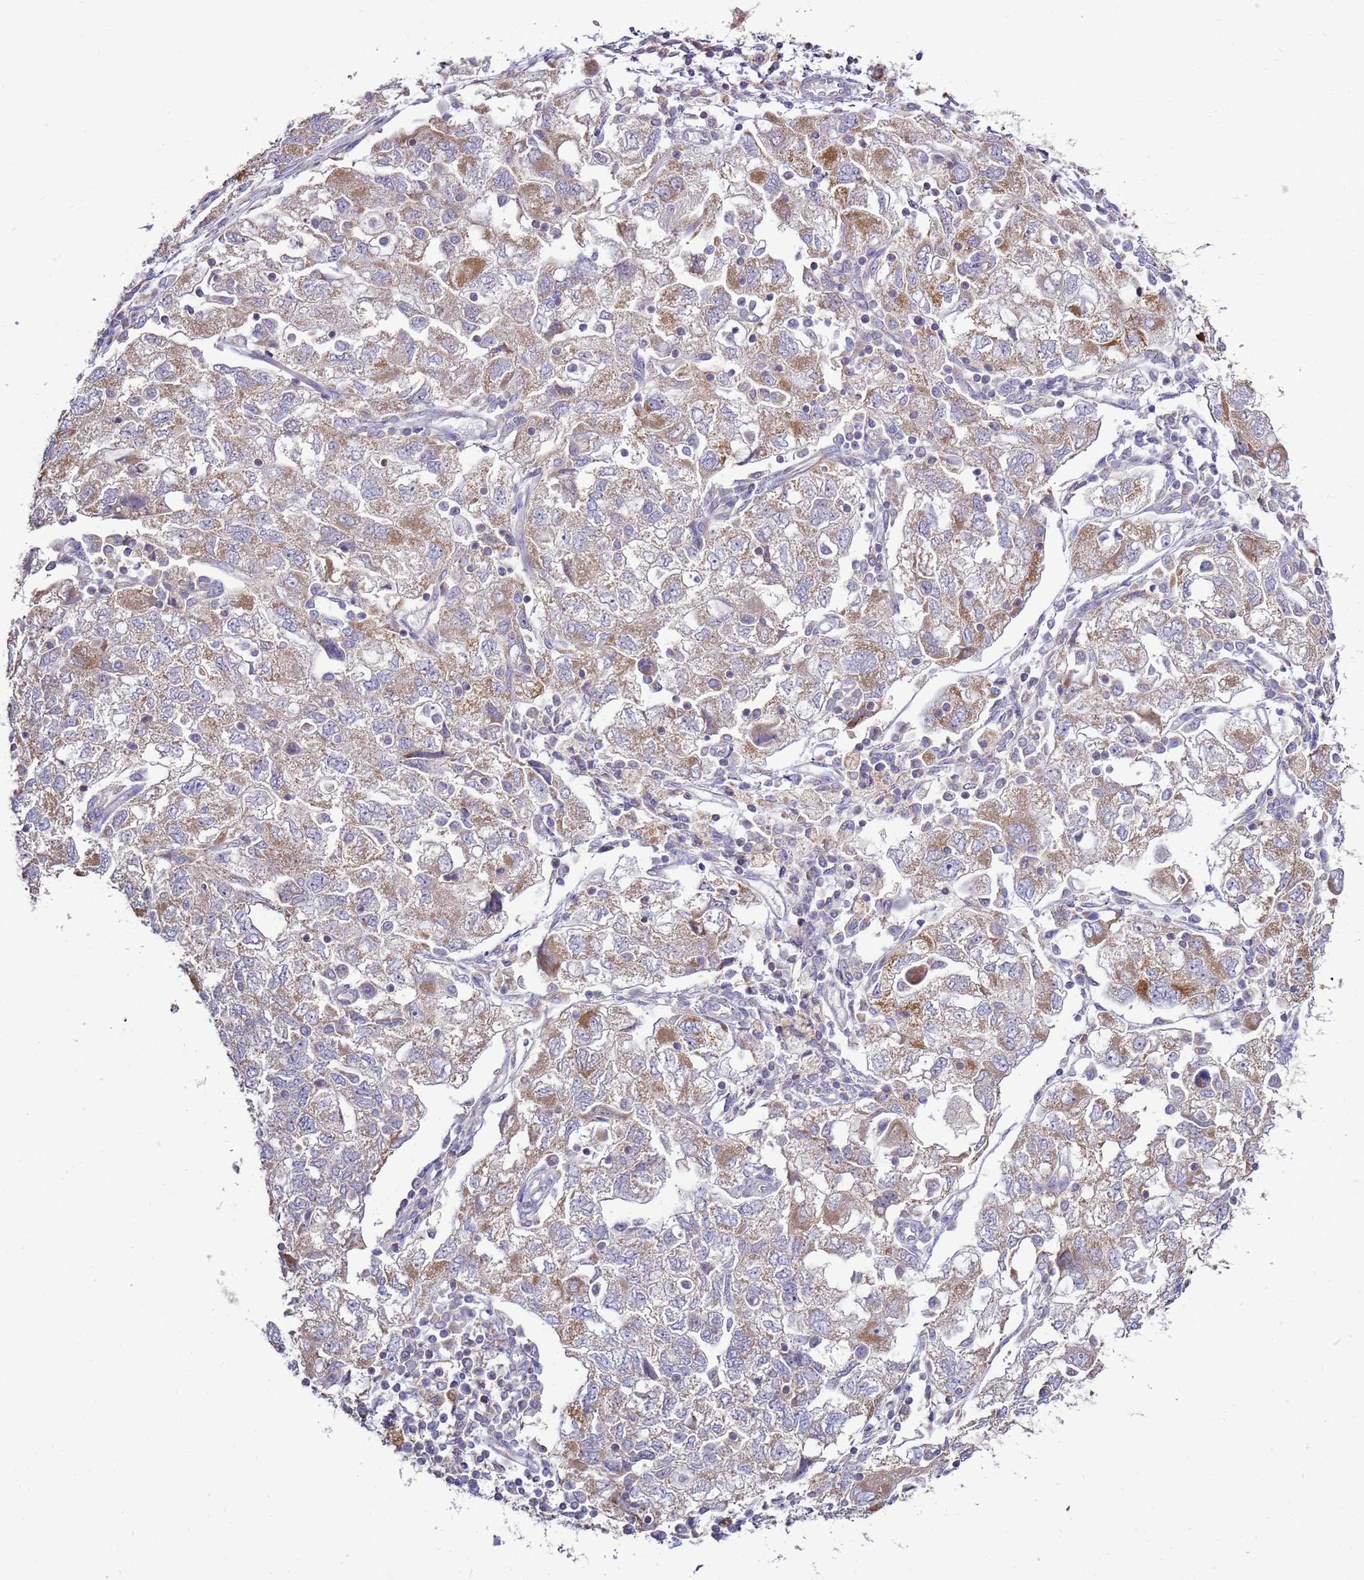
{"staining": {"intensity": "moderate", "quantity": ">75%", "location": "cytoplasmic/membranous"}, "tissue": "ovarian cancer", "cell_type": "Tumor cells", "image_type": "cancer", "snomed": [{"axis": "morphology", "description": "Carcinoma, NOS"}, {"axis": "morphology", "description": "Cystadenocarcinoma, serous, NOS"}, {"axis": "topography", "description": "Ovary"}], "caption": "Protein positivity by immunohistochemistry (IHC) displays moderate cytoplasmic/membranous staining in approximately >75% of tumor cells in ovarian cancer (serous cystadenocarcinoma).", "gene": "TRAPPC4", "patient": {"sex": "female", "age": 69}}